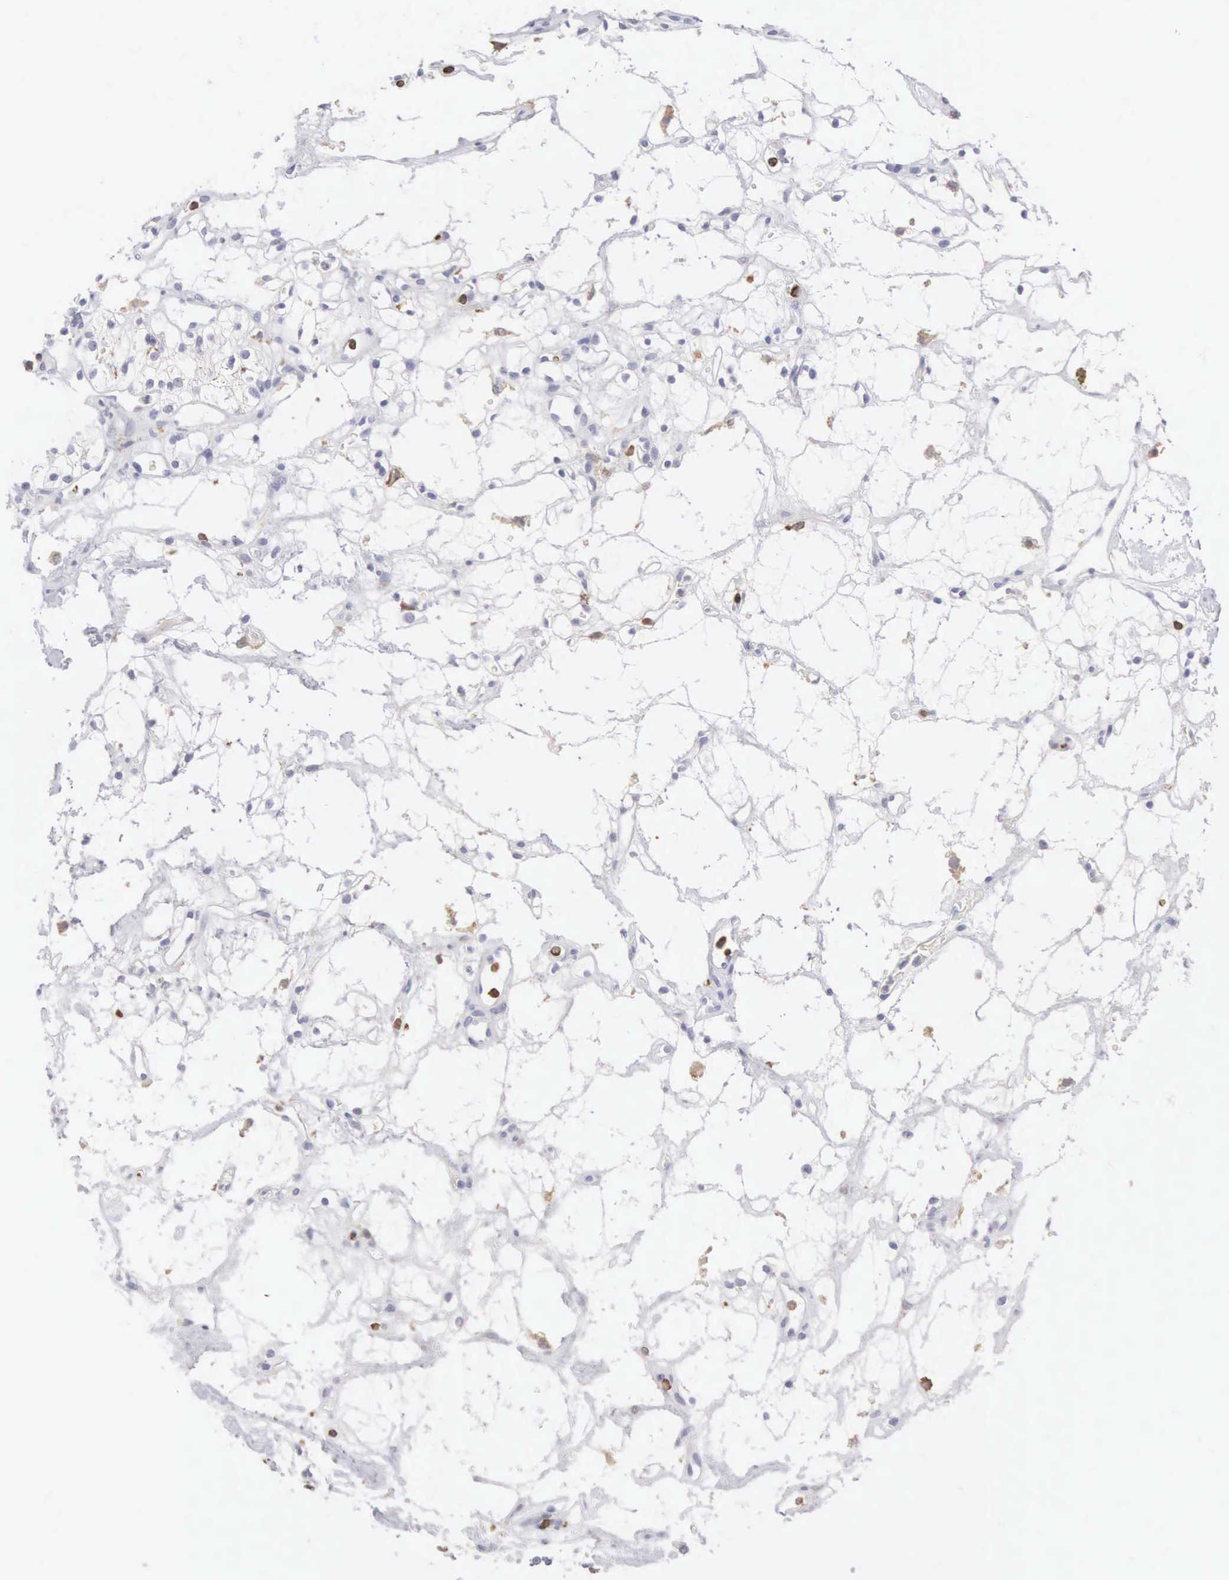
{"staining": {"intensity": "negative", "quantity": "none", "location": "none"}, "tissue": "renal cancer", "cell_type": "Tumor cells", "image_type": "cancer", "snomed": [{"axis": "morphology", "description": "Adenocarcinoma, NOS"}, {"axis": "topography", "description": "Kidney"}], "caption": "Tumor cells are negative for brown protein staining in renal cancer.", "gene": "SH3BP1", "patient": {"sex": "female", "age": 60}}